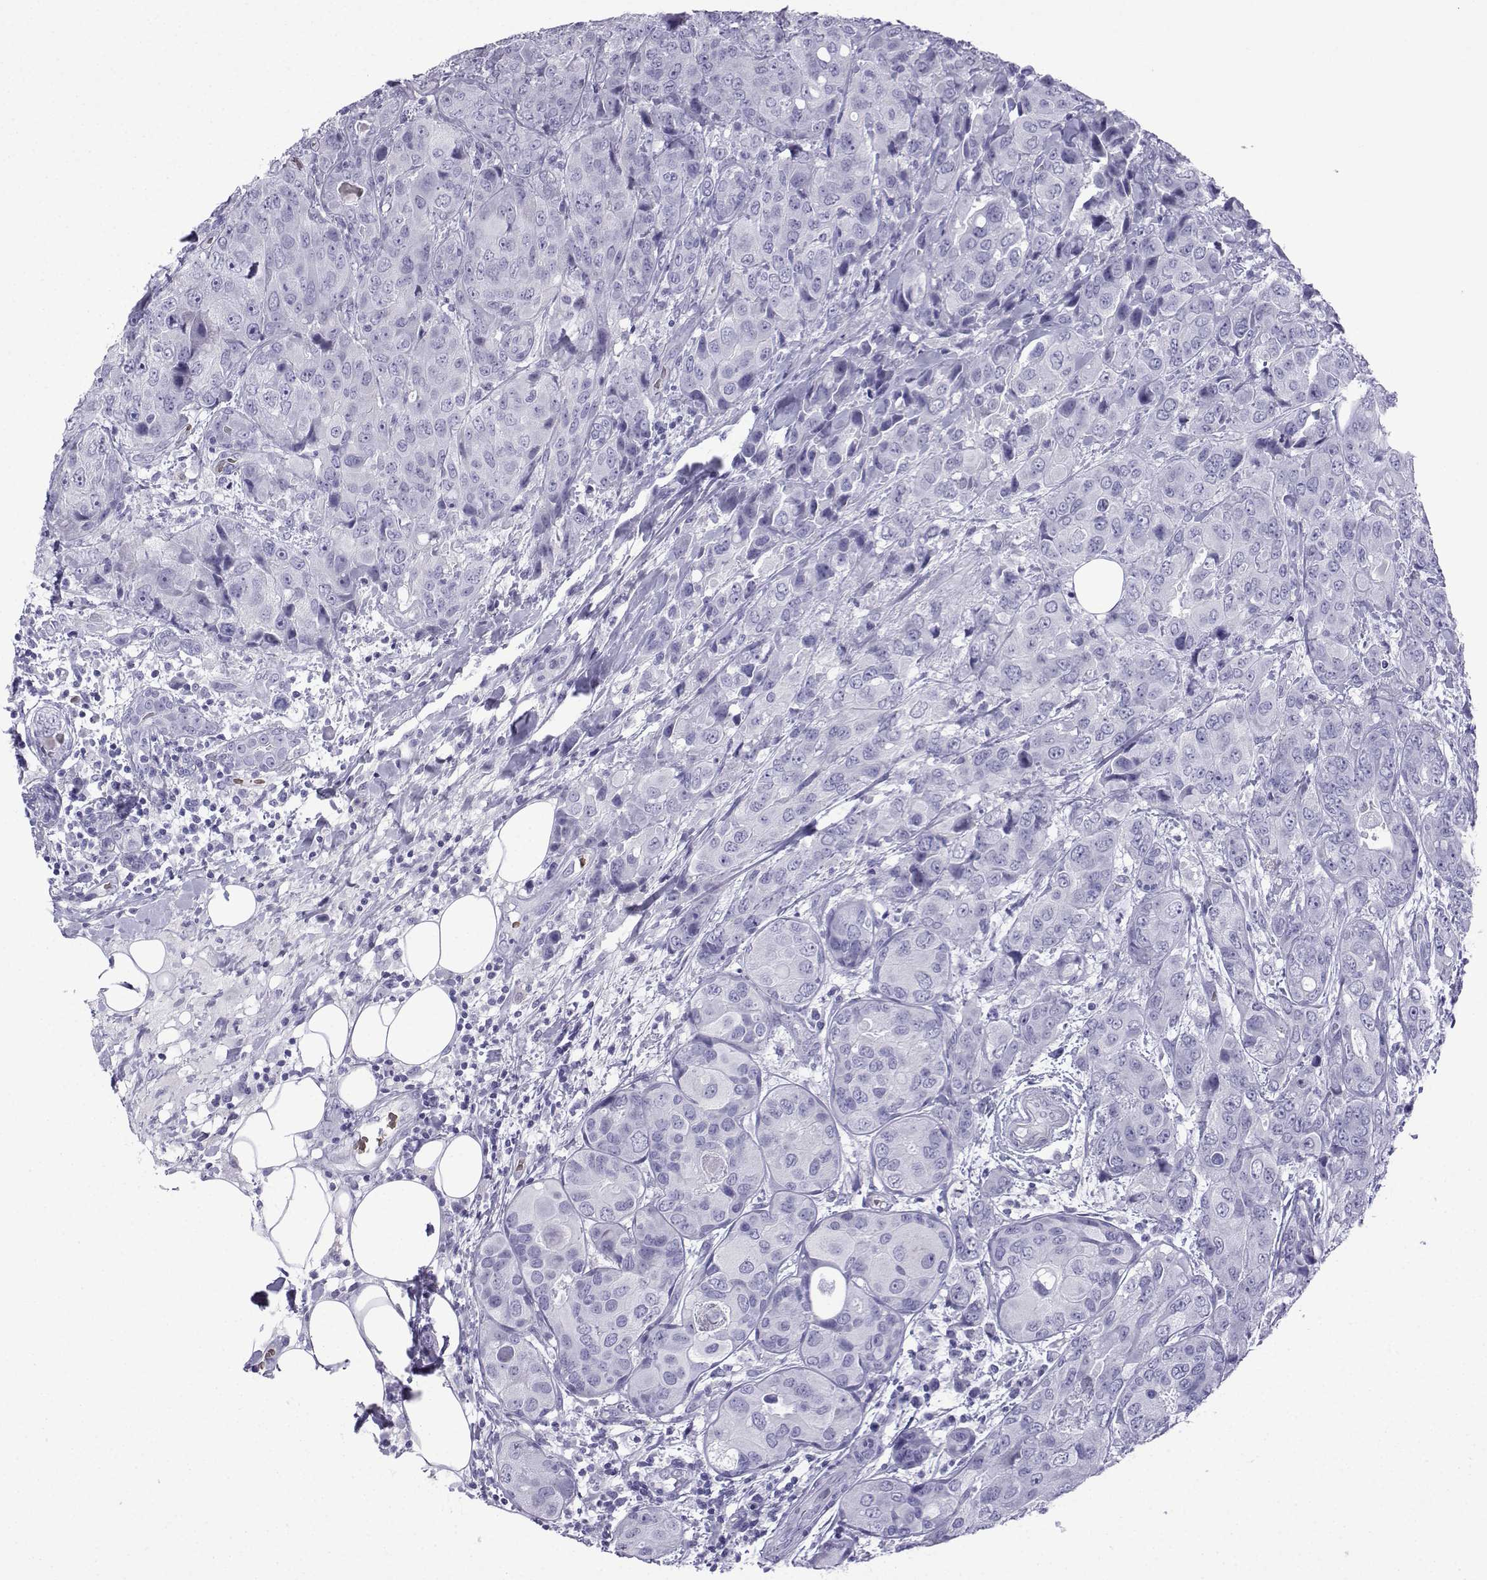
{"staining": {"intensity": "negative", "quantity": "none", "location": "none"}, "tissue": "breast cancer", "cell_type": "Tumor cells", "image_type": "cancer", "snomed": [{"axis": "morphology", "description": "Duct carcinoma"}, {"axis": "topography", "description": "Breast"}], "caption": "Immunohistochemistry micrograph of neoplastic tissue: human breast cancer (intraductal carcinoma) stained with DAB demonstrates no significant protein positivity in tumor cells. (DAB immunohistochemistry (IHC) visualized using brightfield microscopy, high magnification).", "gene": "TRIM46", "patient": {"sex": "female", "age": 43}}